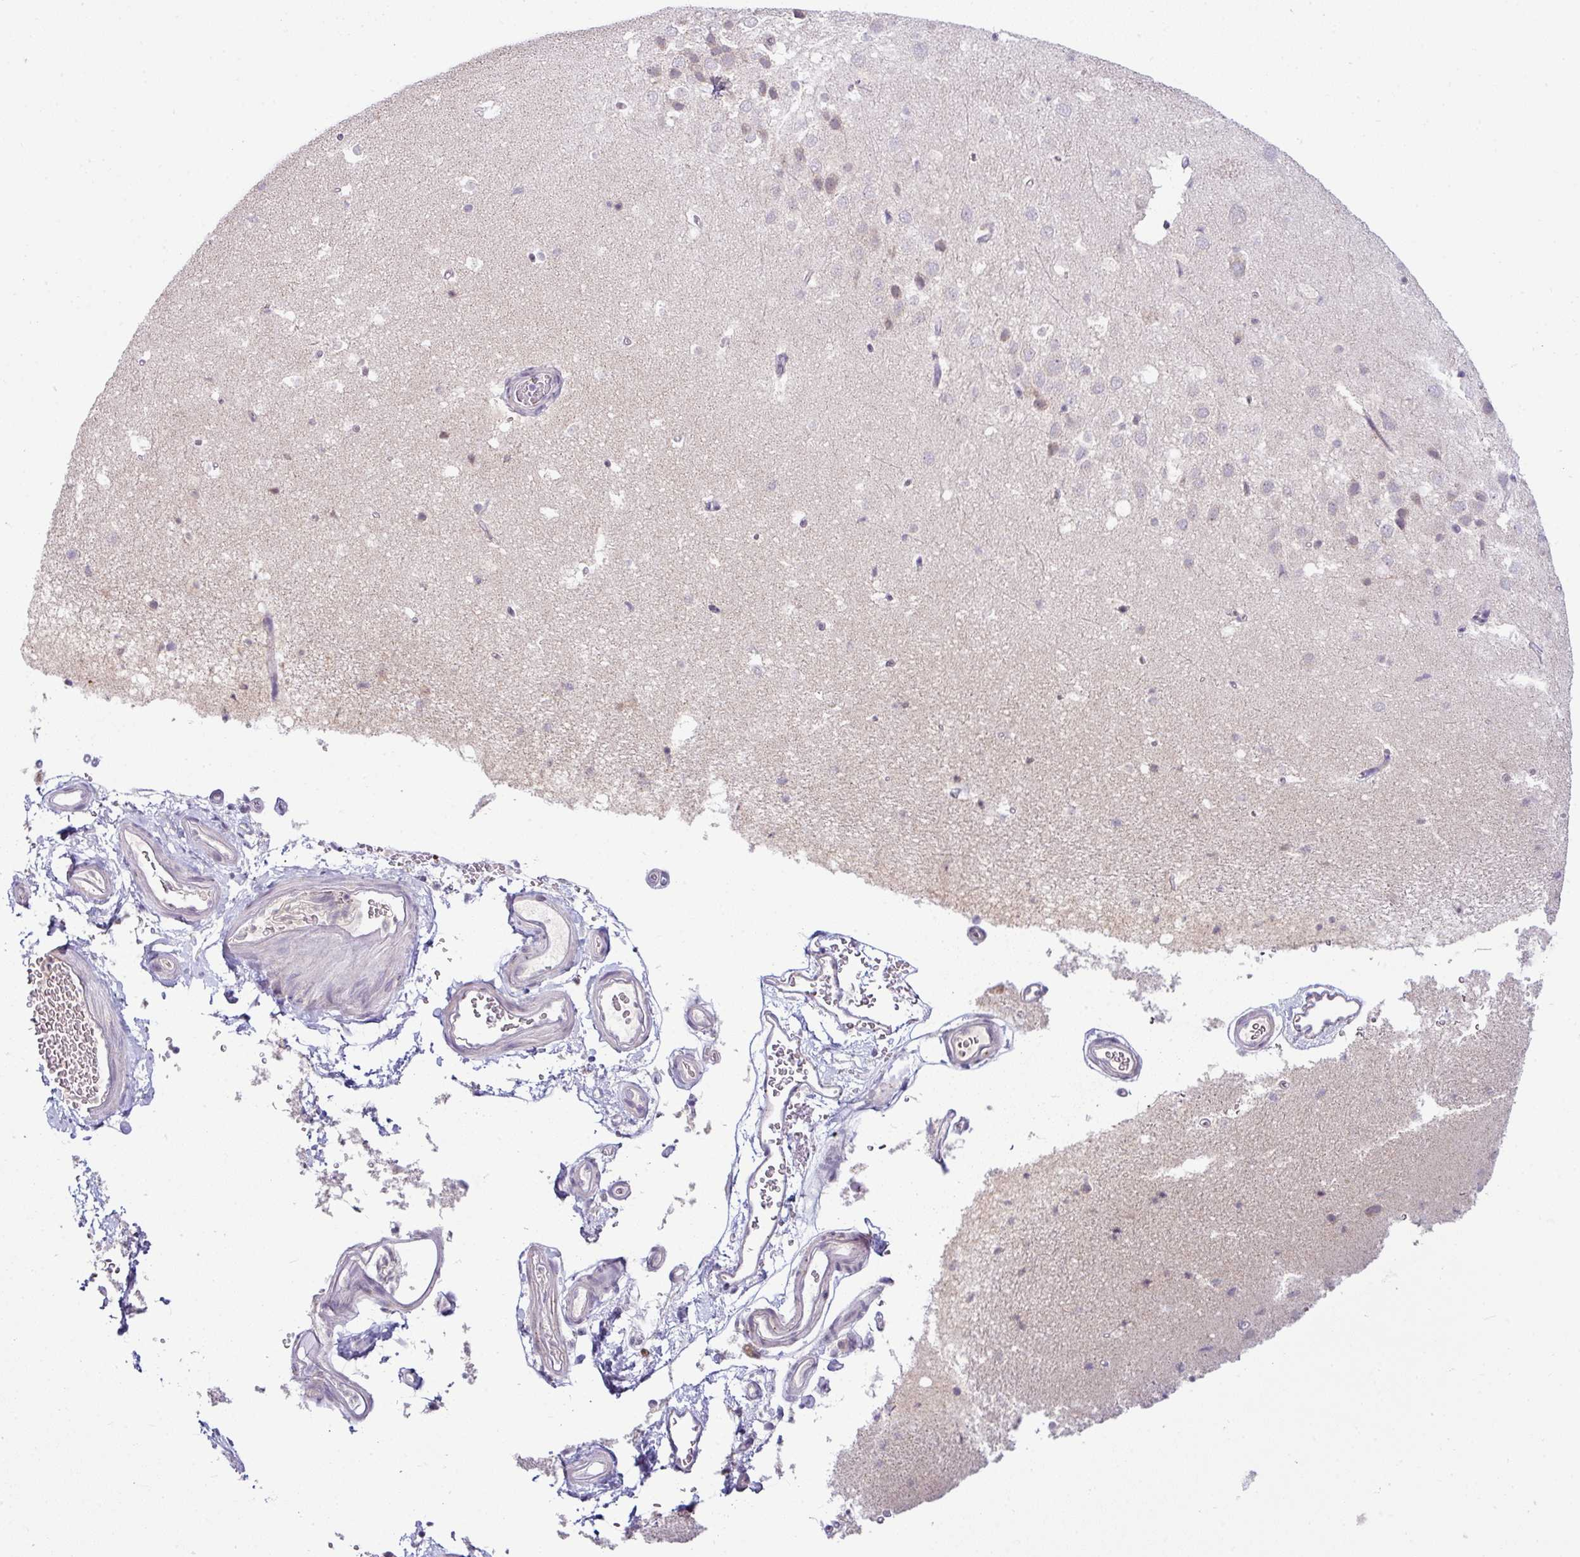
{"staining": {"intensity": "negative", "quantity": "none", "location": "none"}, "tissue": "hippocampus", "cell_type": "Glial cells", "image_type": "normal", "snomed": [{"axis": "morphology", "description": "Normal tissue, NOS"}, {"axis": "topography", "description": "Hippocampus"}], "caption": "Image shows no significant protein expression in glial cells of benign hippocampus.", "gene": "HBEGF", "patient": {"sex": "male", "age": 37}}